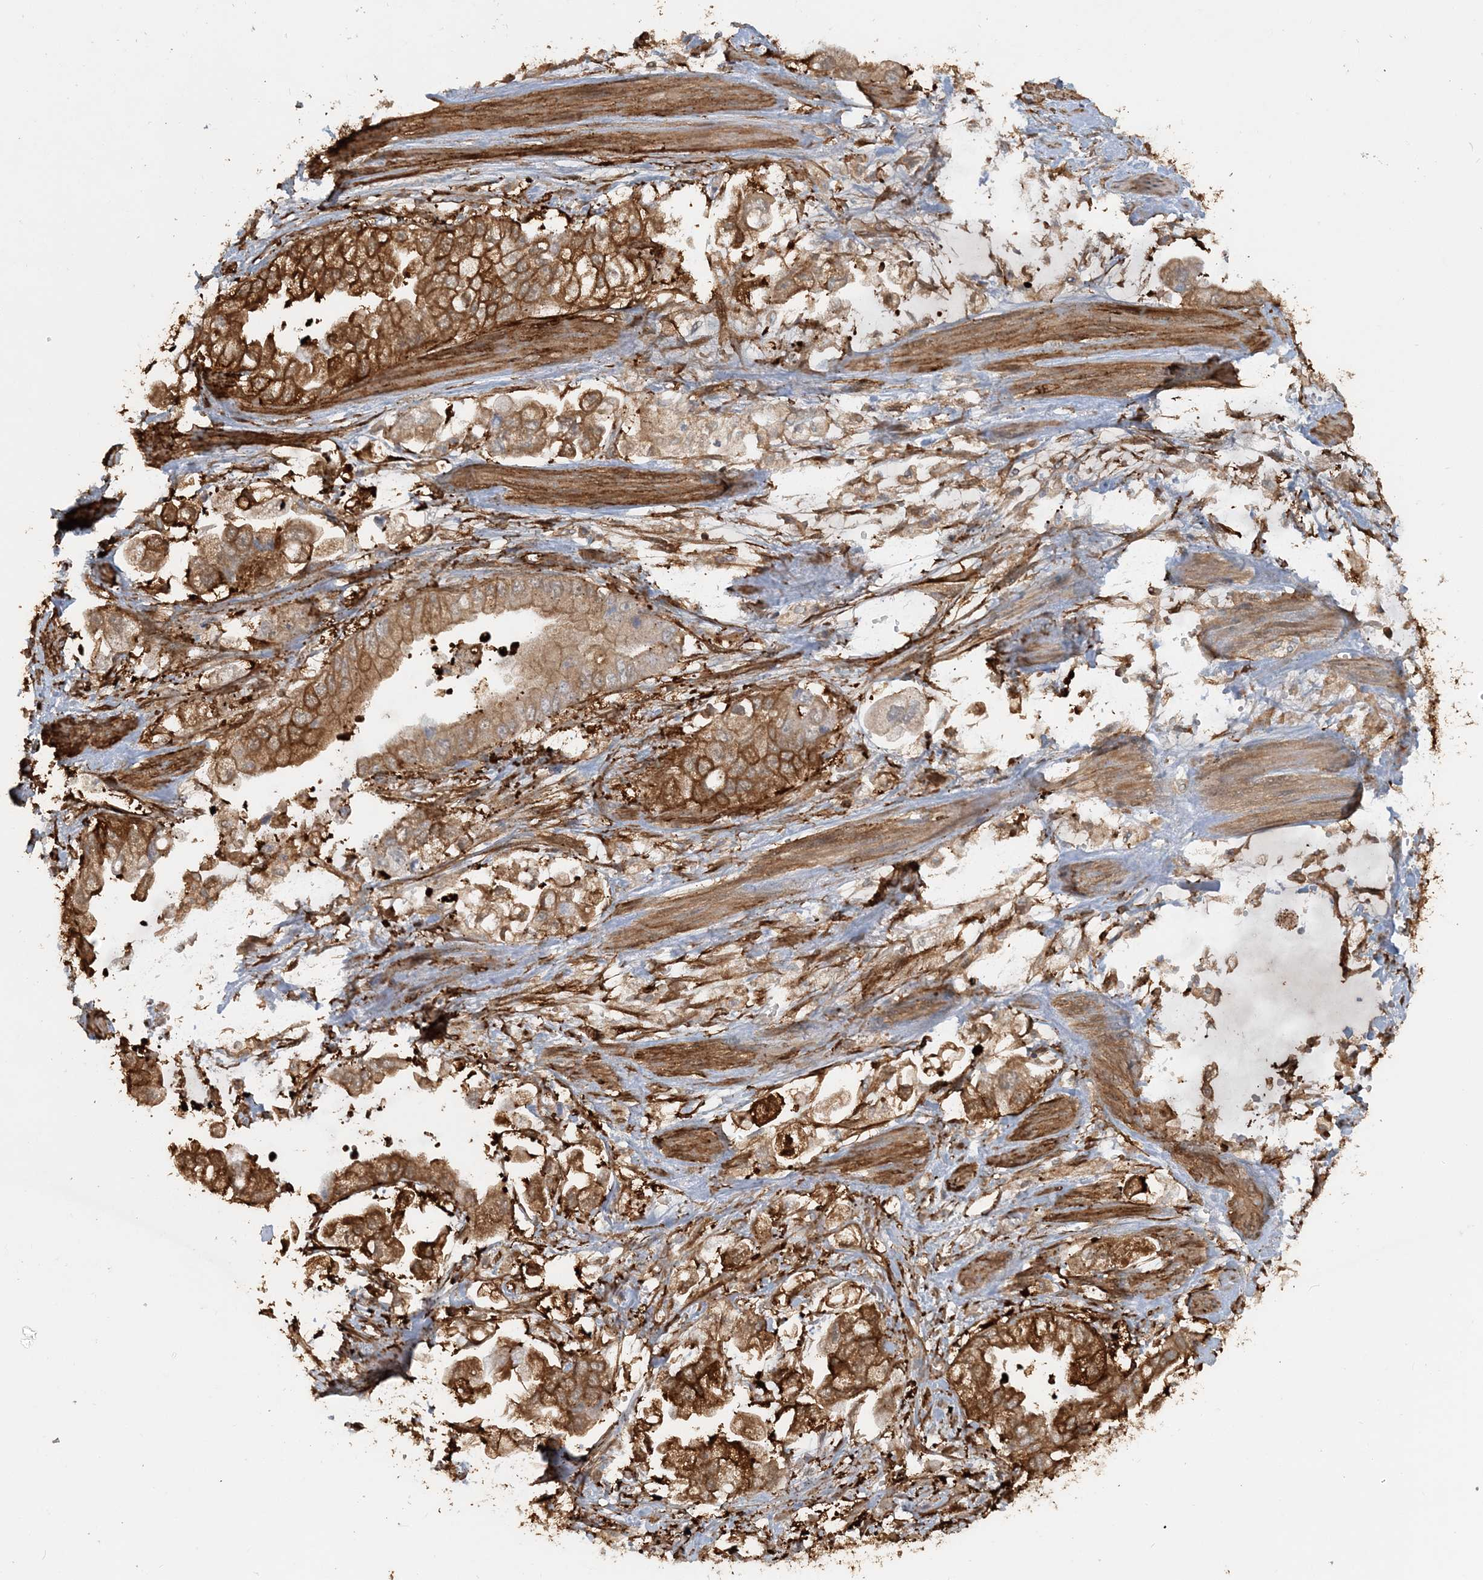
{"staining": {"intensity": "strong", "quantity": ">75%", "location": "cytoplasmic/membranous"}, "tissue": "stomach cancer", "cell_type": "Tumor cells", "image_type": "cancer", "snomed": [{"axis": "morphology", "description": "Adenocarcinoma, NOS"}, {"axis": "topography", "description": "Stomach"}], "caption": "Immunohistochemical staining of stomach cancer (adenocarcinoma) shows strong cytoplasmic/membranous protein positivity in approximately >75% of tumor cells.", "gene": "DSTN", "patient": {"sex": "male", "age": 62}}